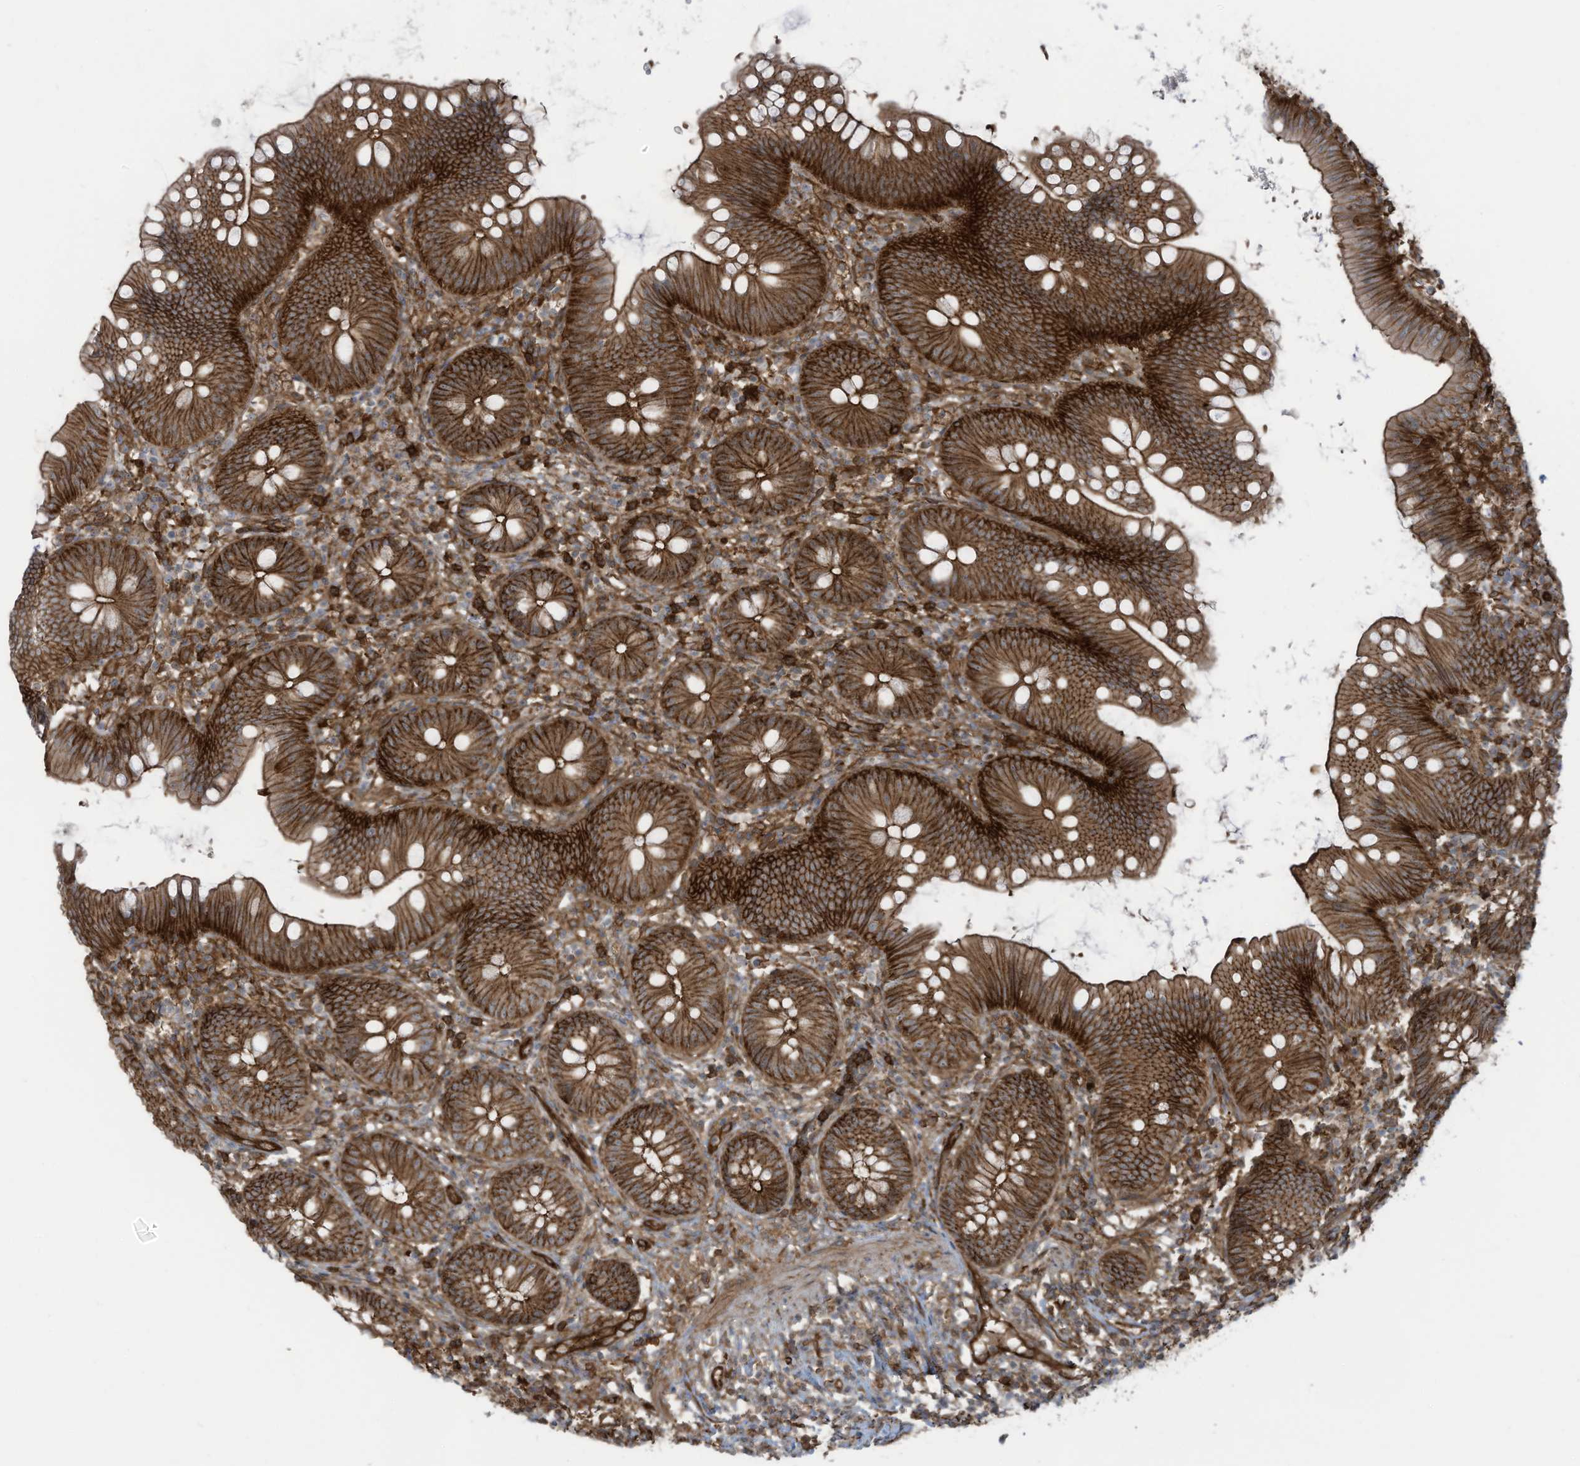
{"staining": {"intensity": "strong", "quantity": ">75%", "location": "cytoplasmic/membranous"}, "tissue": "appendix", "cell_type": "Glandular cells", "image_type": "normal", "snomed": [{"axis": "morphology", "description": "Normal tissue, NOS"}, {"axis": "topography", "description": "Appendix"}], "caption": "This is an image of IHC staining of benign appendix, which shows strong staining in the cytoplasmic/membranous of glandular cells.", "gene": "SLC9A2", "patient": {"sex": "female", "age": 62}}